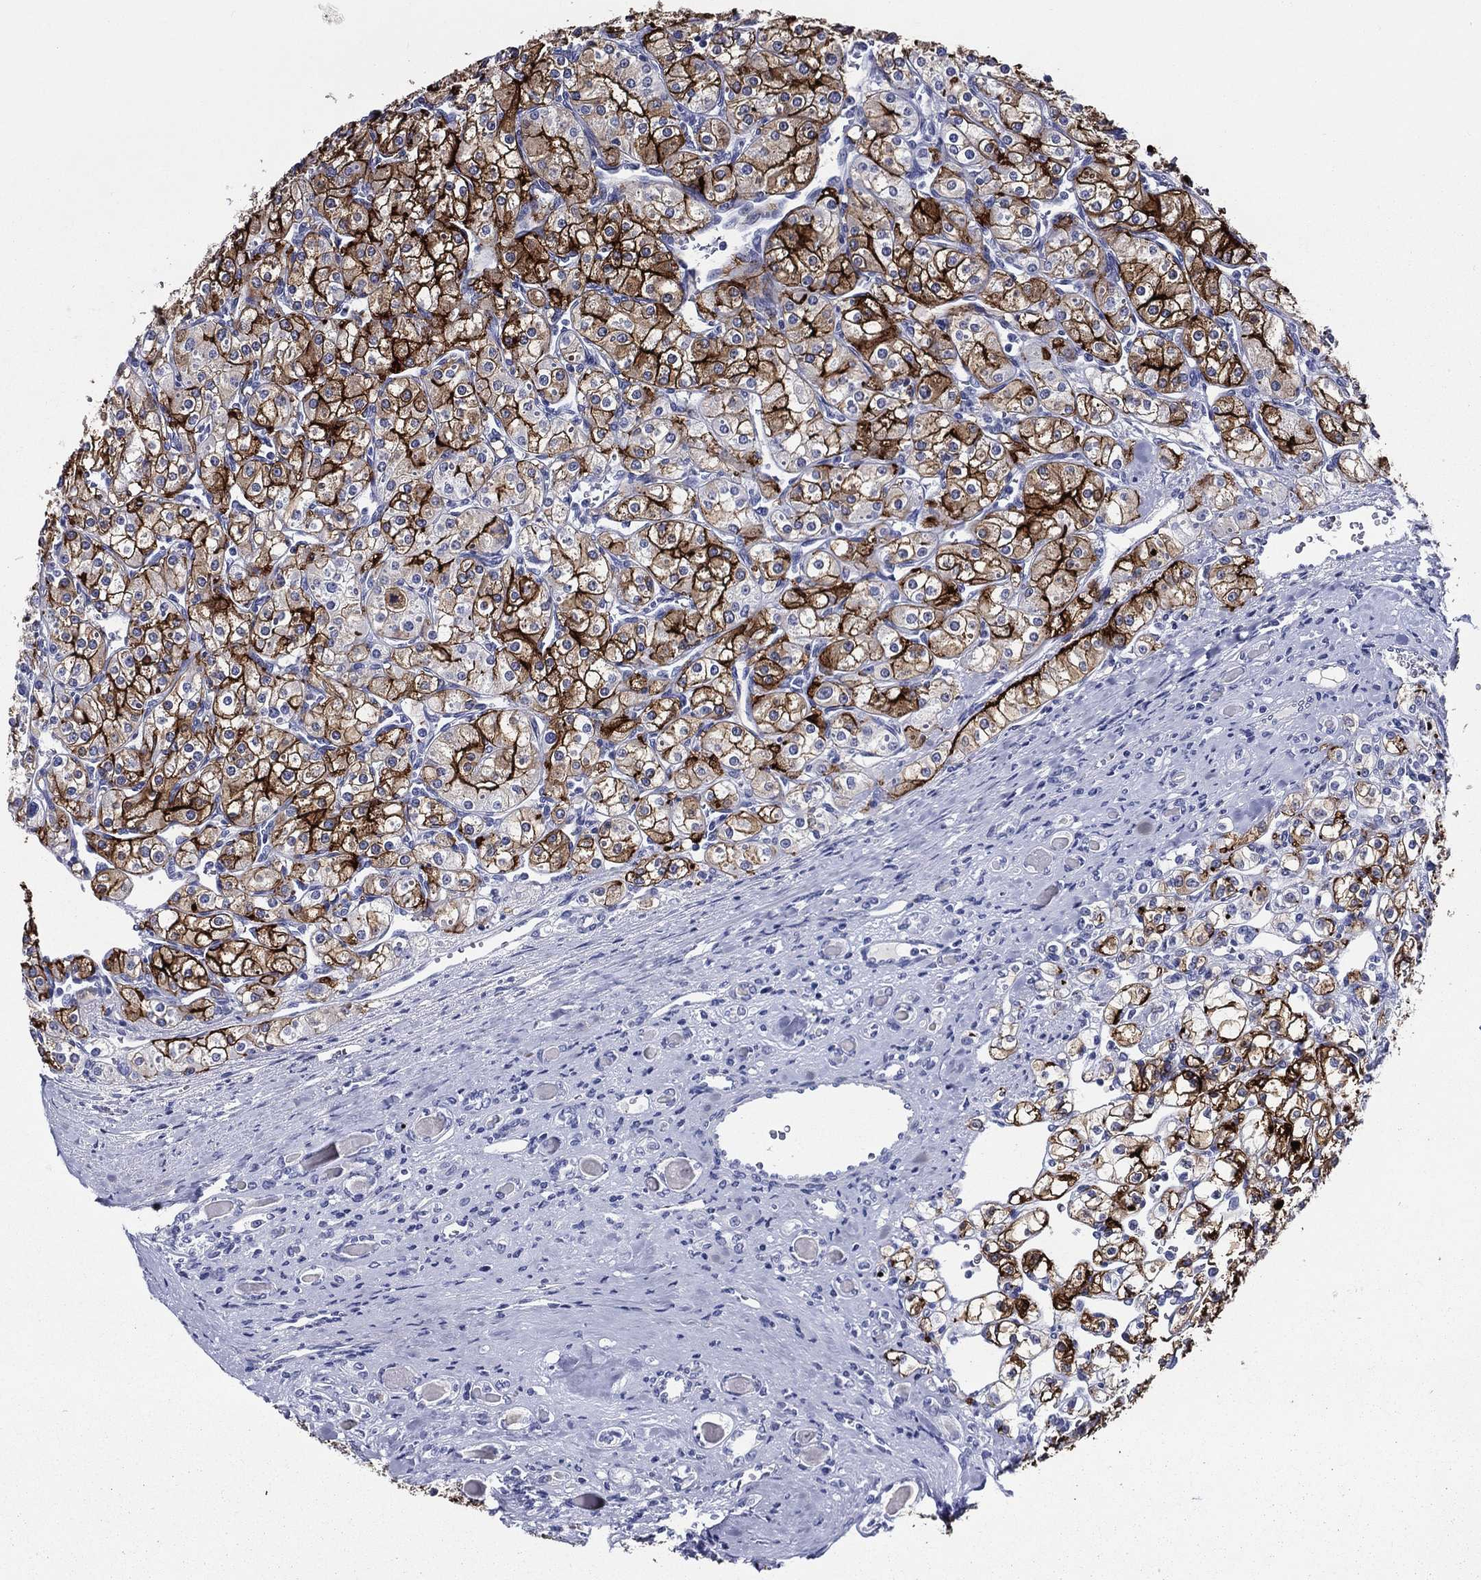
{"staining": {"intensity": "strong", "quantity": "25%-75%", "location": "cytoplasmic/membranous"}, "tissue": "renal cancer", "cell_type": "Tumor cells", "image_type": "cancer", "snomed": [{"axis": "morphology", "description": "Adenocarcinoma, NOS"}, {"axis": "topography", "description": "Kidney"}], "caption": "Protein analysis of renal adenocarcinoma tissue demonstrates strong cytoplasmic/membranous staining in about 25%-75% of tumor cells.", "gene": "ACE2", "patient": {"sex": "male", "age": 77}}